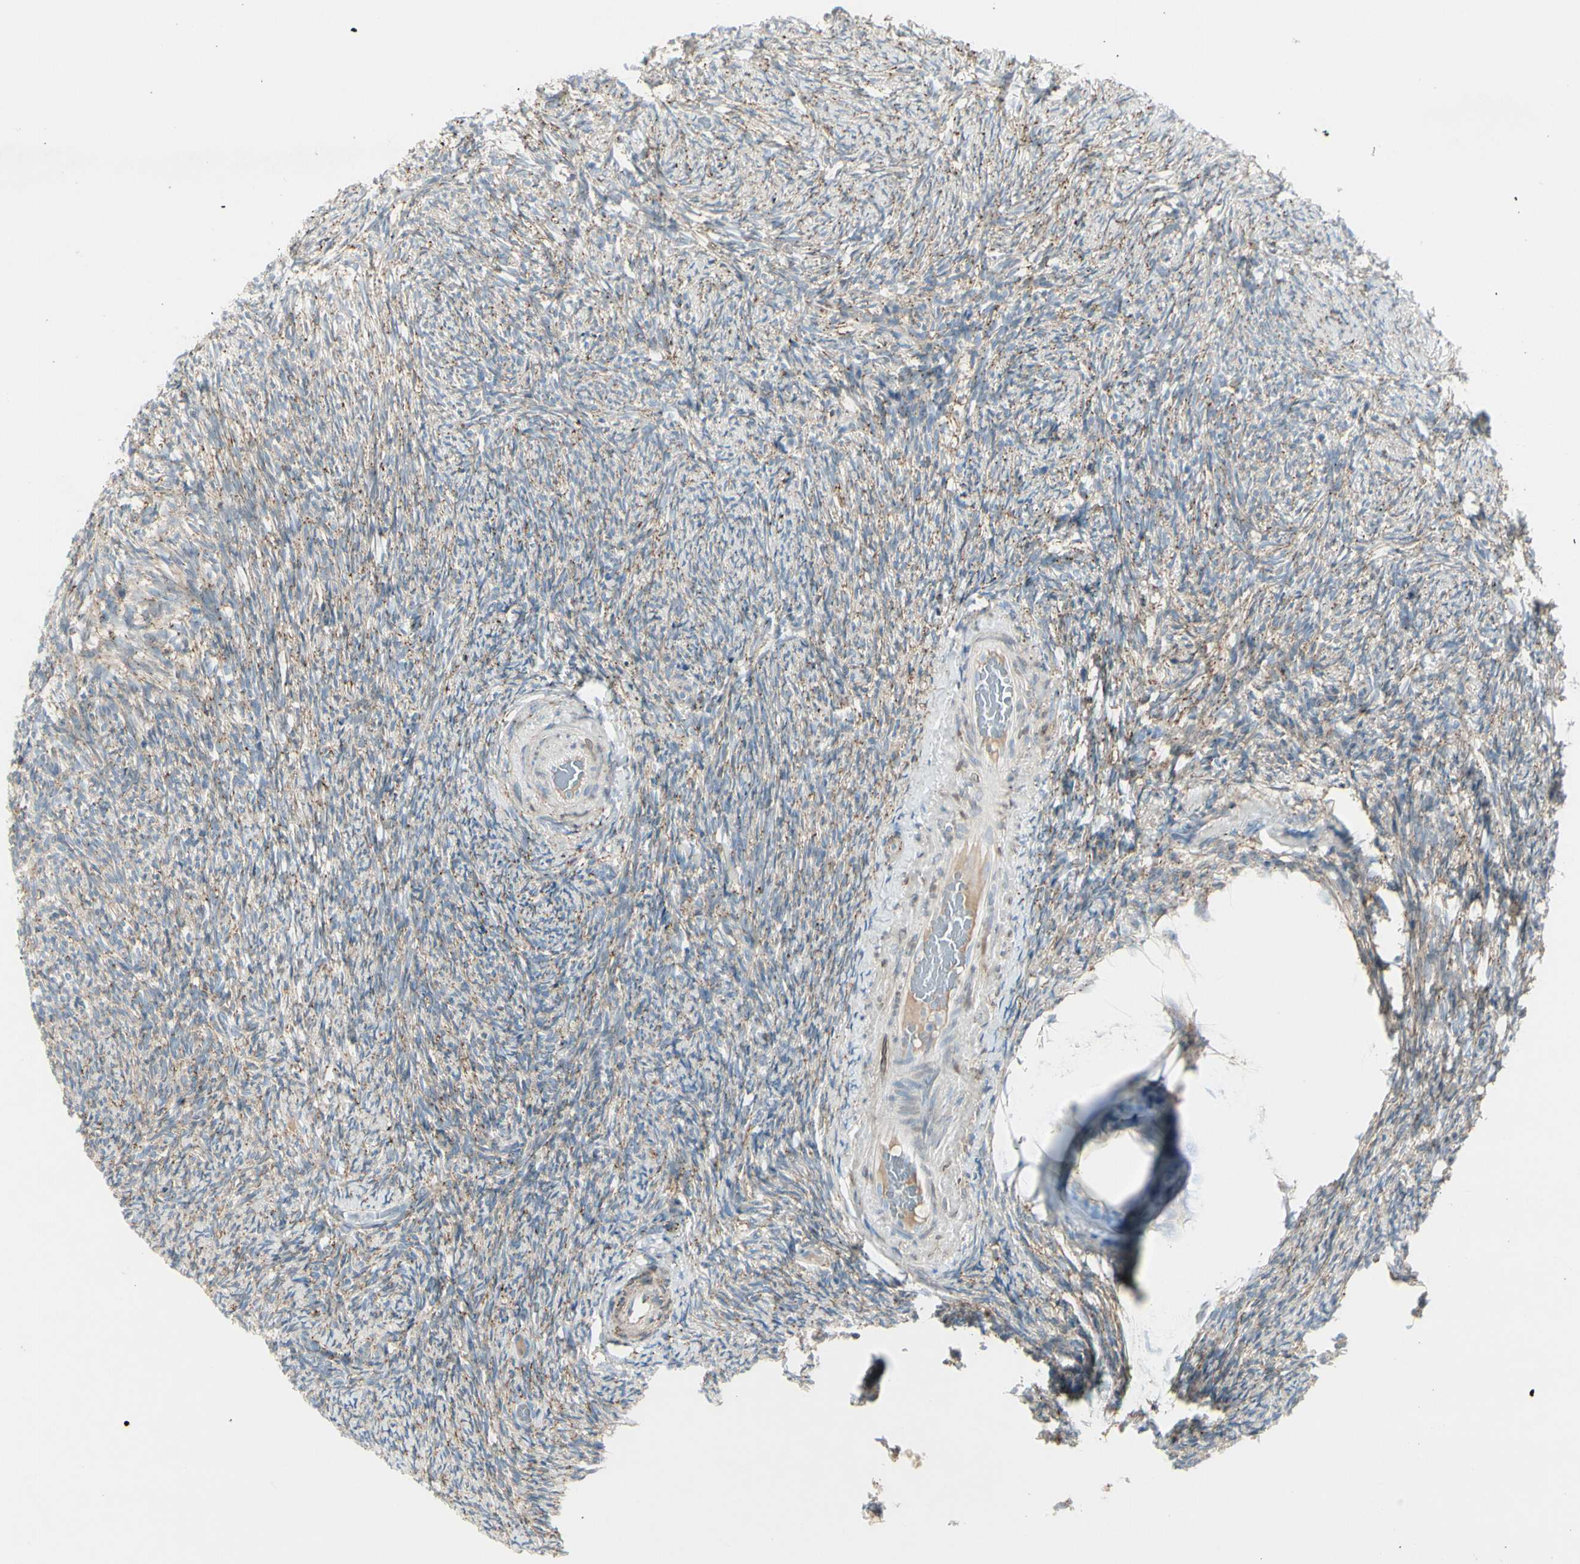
{"staining": {"intensity": "moderate", "quantity": "25%-75%", "location": "cytoplasmic/membranous"}, "tissue": "ovary", "cell_type": "Ovarian stroma cells", "image_type": "normal", "snomed": [{"axis": "morphology", "description": "Normal tissue, NOS"}, {"axis": "topography", "description": "Ovary"}], "caption": "IHC of normal ovary reveals medium levels of moderate cytoplasmic/membranous staining in about 25%-75% of ovarian stroma cells. (DAB (3,3'-diaminobenzidine) = brown stain, brightfield microscopy at high magnification).", "gene": "CACNA2D1", "patient": {"sex": "female", "age": 60}}